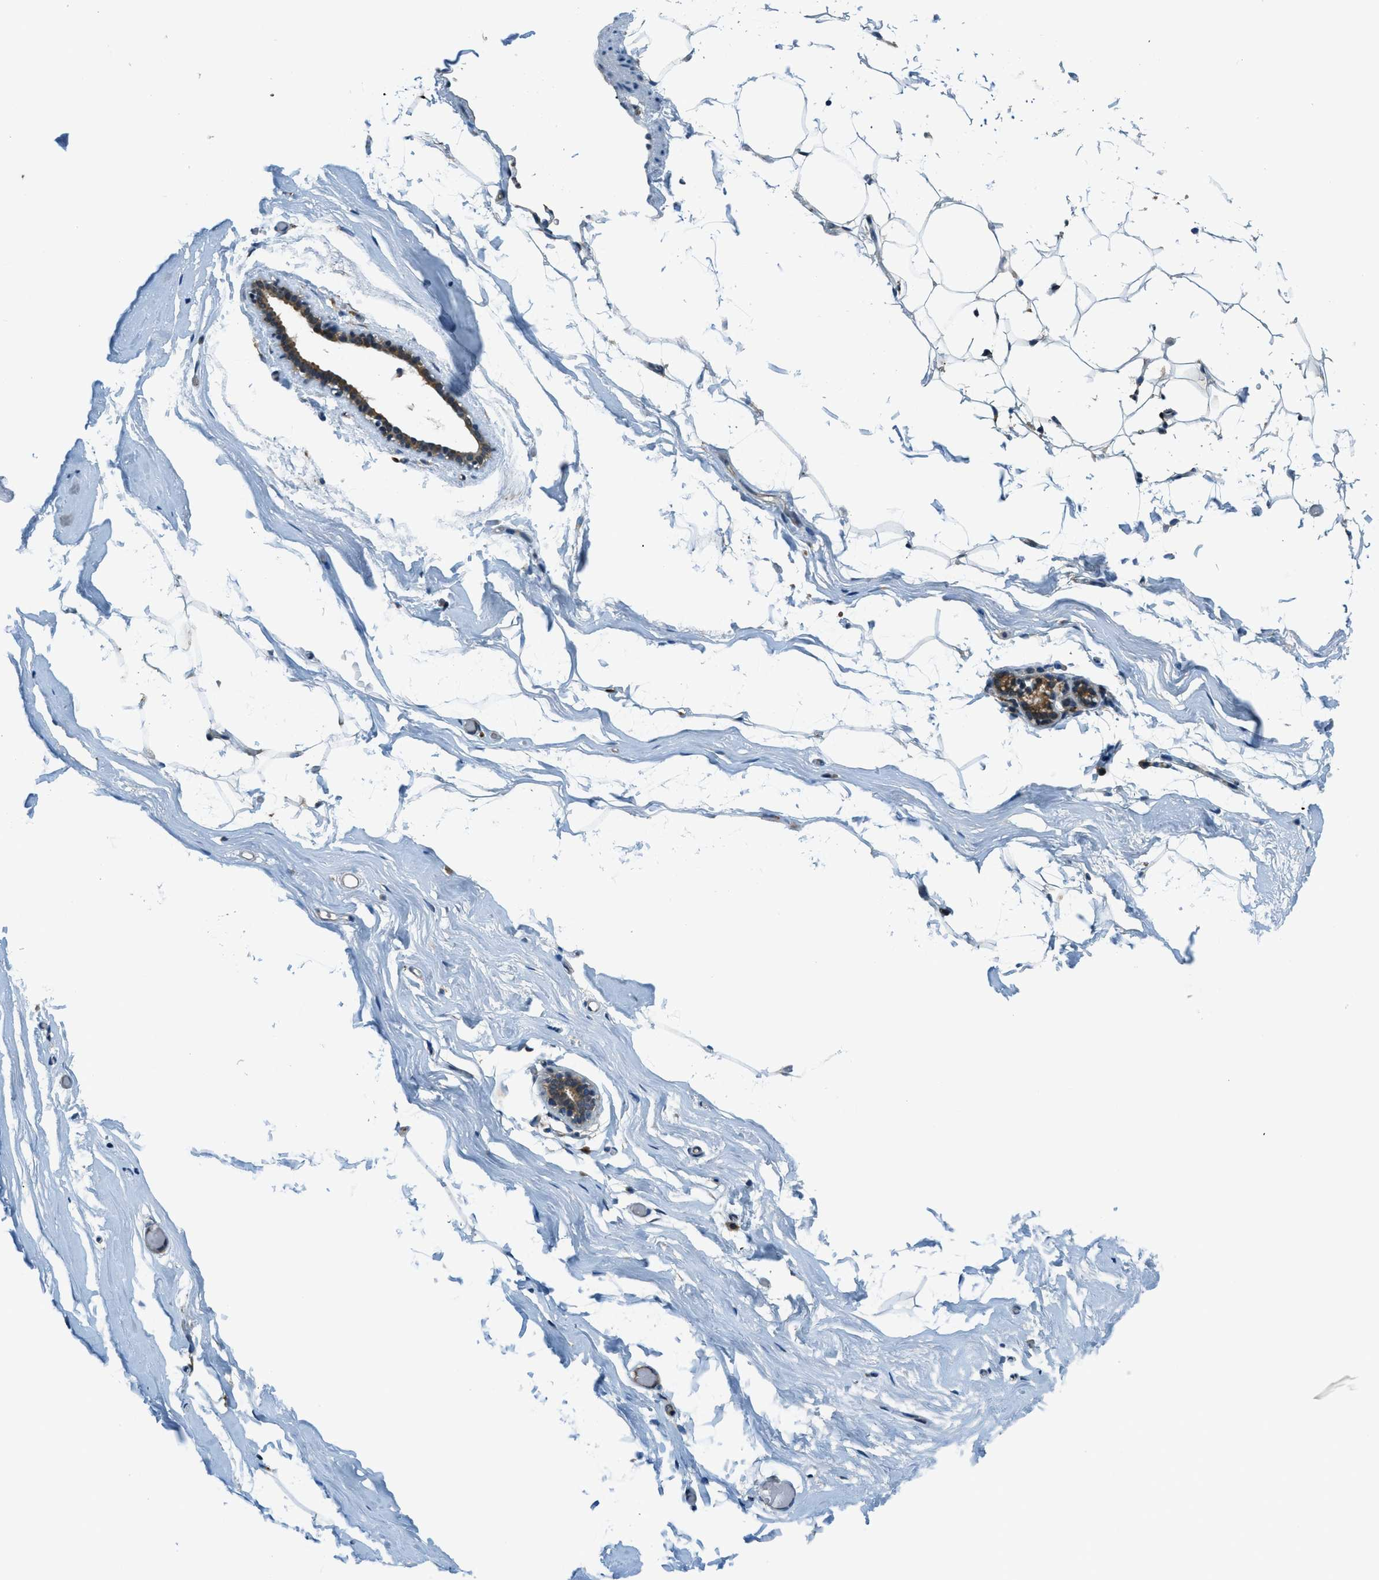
{"staining": {"intensity": "negative", "quantity": "none", "location": "none"}, "tissue": "adipose tissue", "cell_type": "Adipocytes", "image_type": "normal", "snomed": [{"axis": "morphology", "description": "Normal tissue, NOS"}, {"axis": "topography", "description": "Breast"}, {"axis": "topography", "description": "Soft tissue"}], "caption": "The immunohistochemistry photomicrograph has no significant expression in adipocytes of adipose tissue.", "gene": "GINM1", "patient": {"sex": "female", "age": 75}}